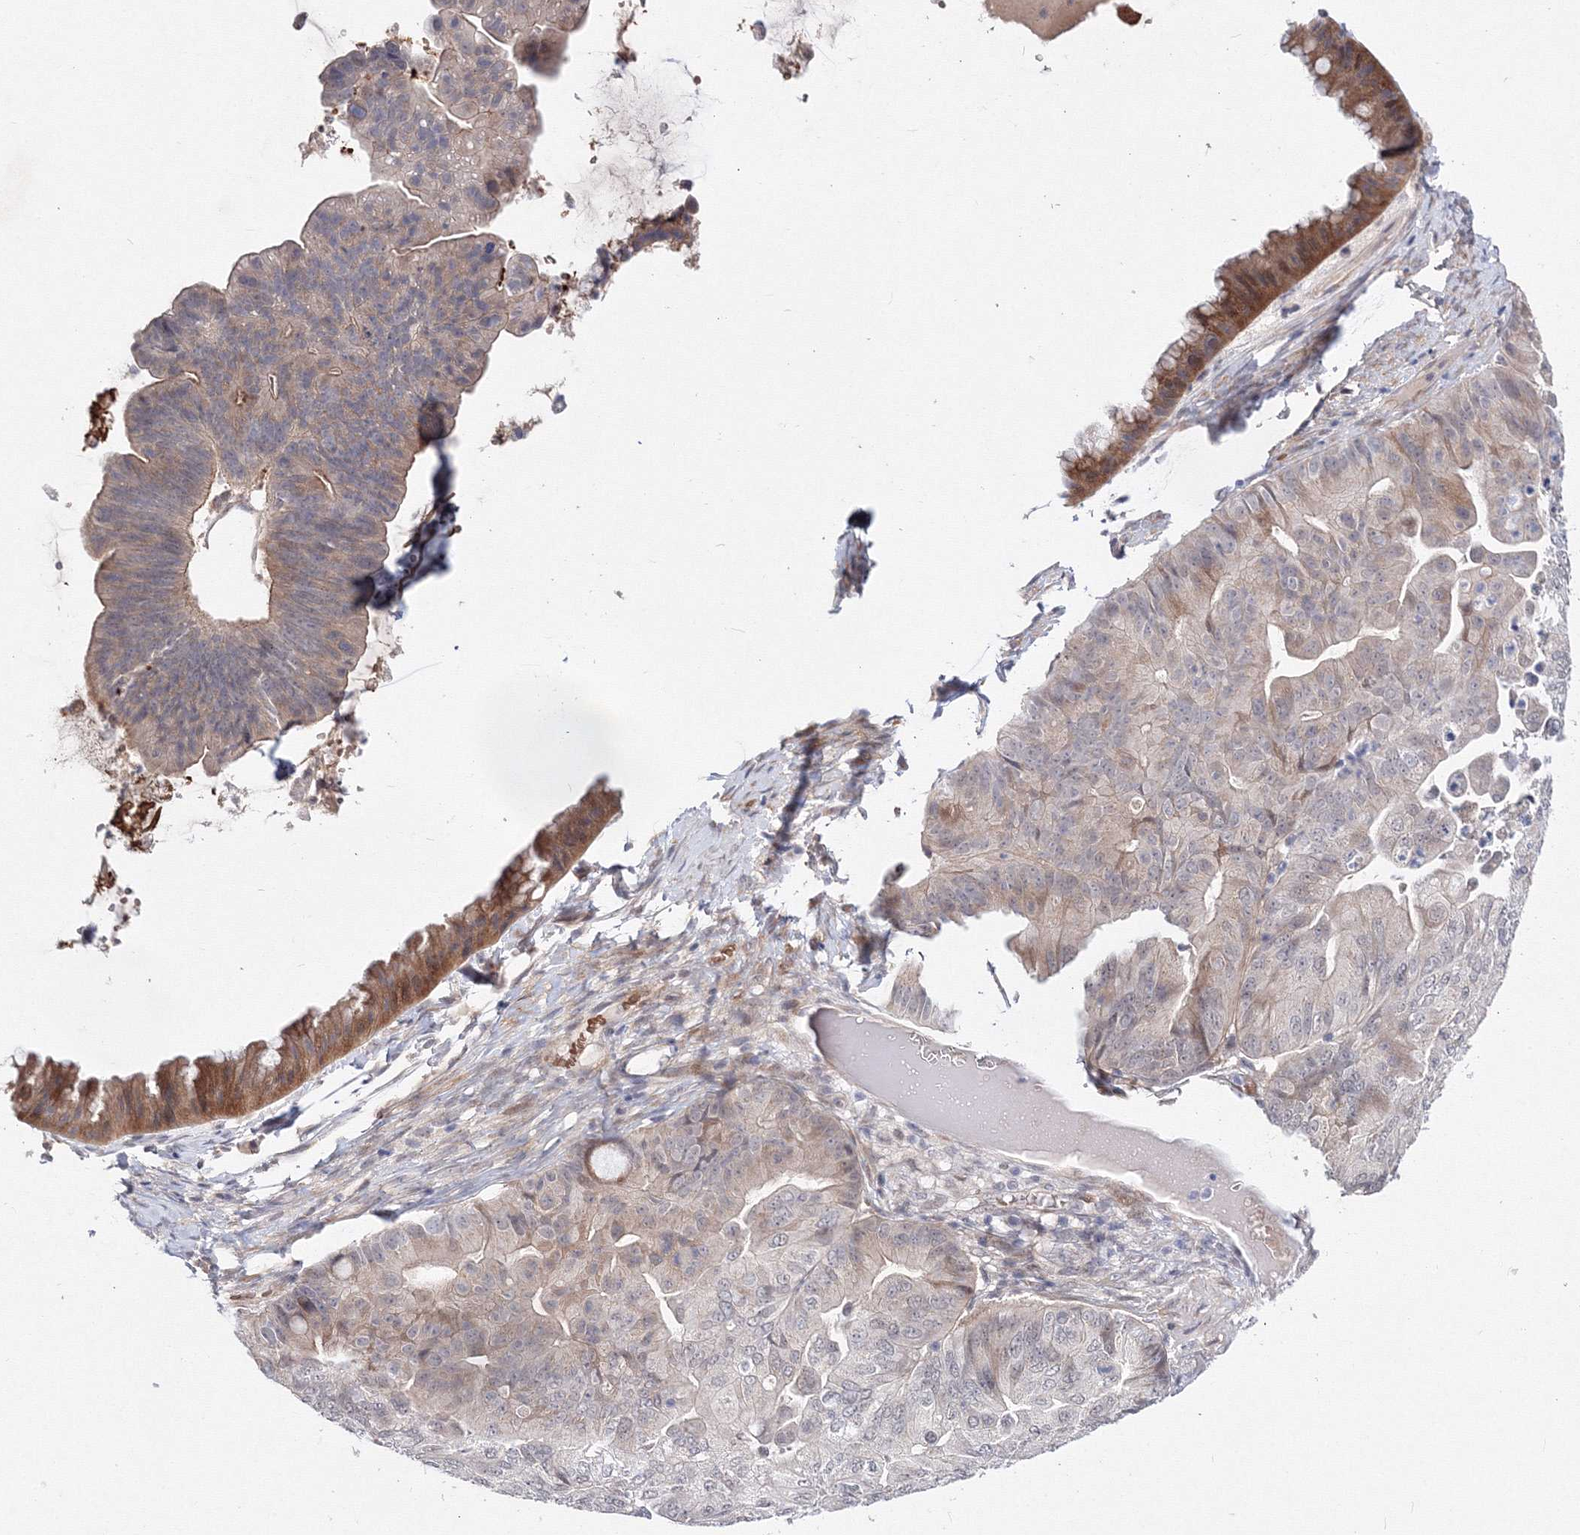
{"staining": {"intensity": "weak", "quantity": "<25%", "location": "cytoplasmic/membranous"}, "tissue": "ovarian cancer", "cell_type": "Tumor cells", "image_type": "cancer", "snomed": [{"axis": "morphology", "description": "Cystadenocarcinoma, mucinous, NOS"}, {"axis": "topography", "description": "Ovary"}], "caption": "IHC of ovarian mucinous cystadenocarcinoma shows no expression in tumor cells.", "gene": "C11orf52", "patient": {"sex": "female", "age": 61}}